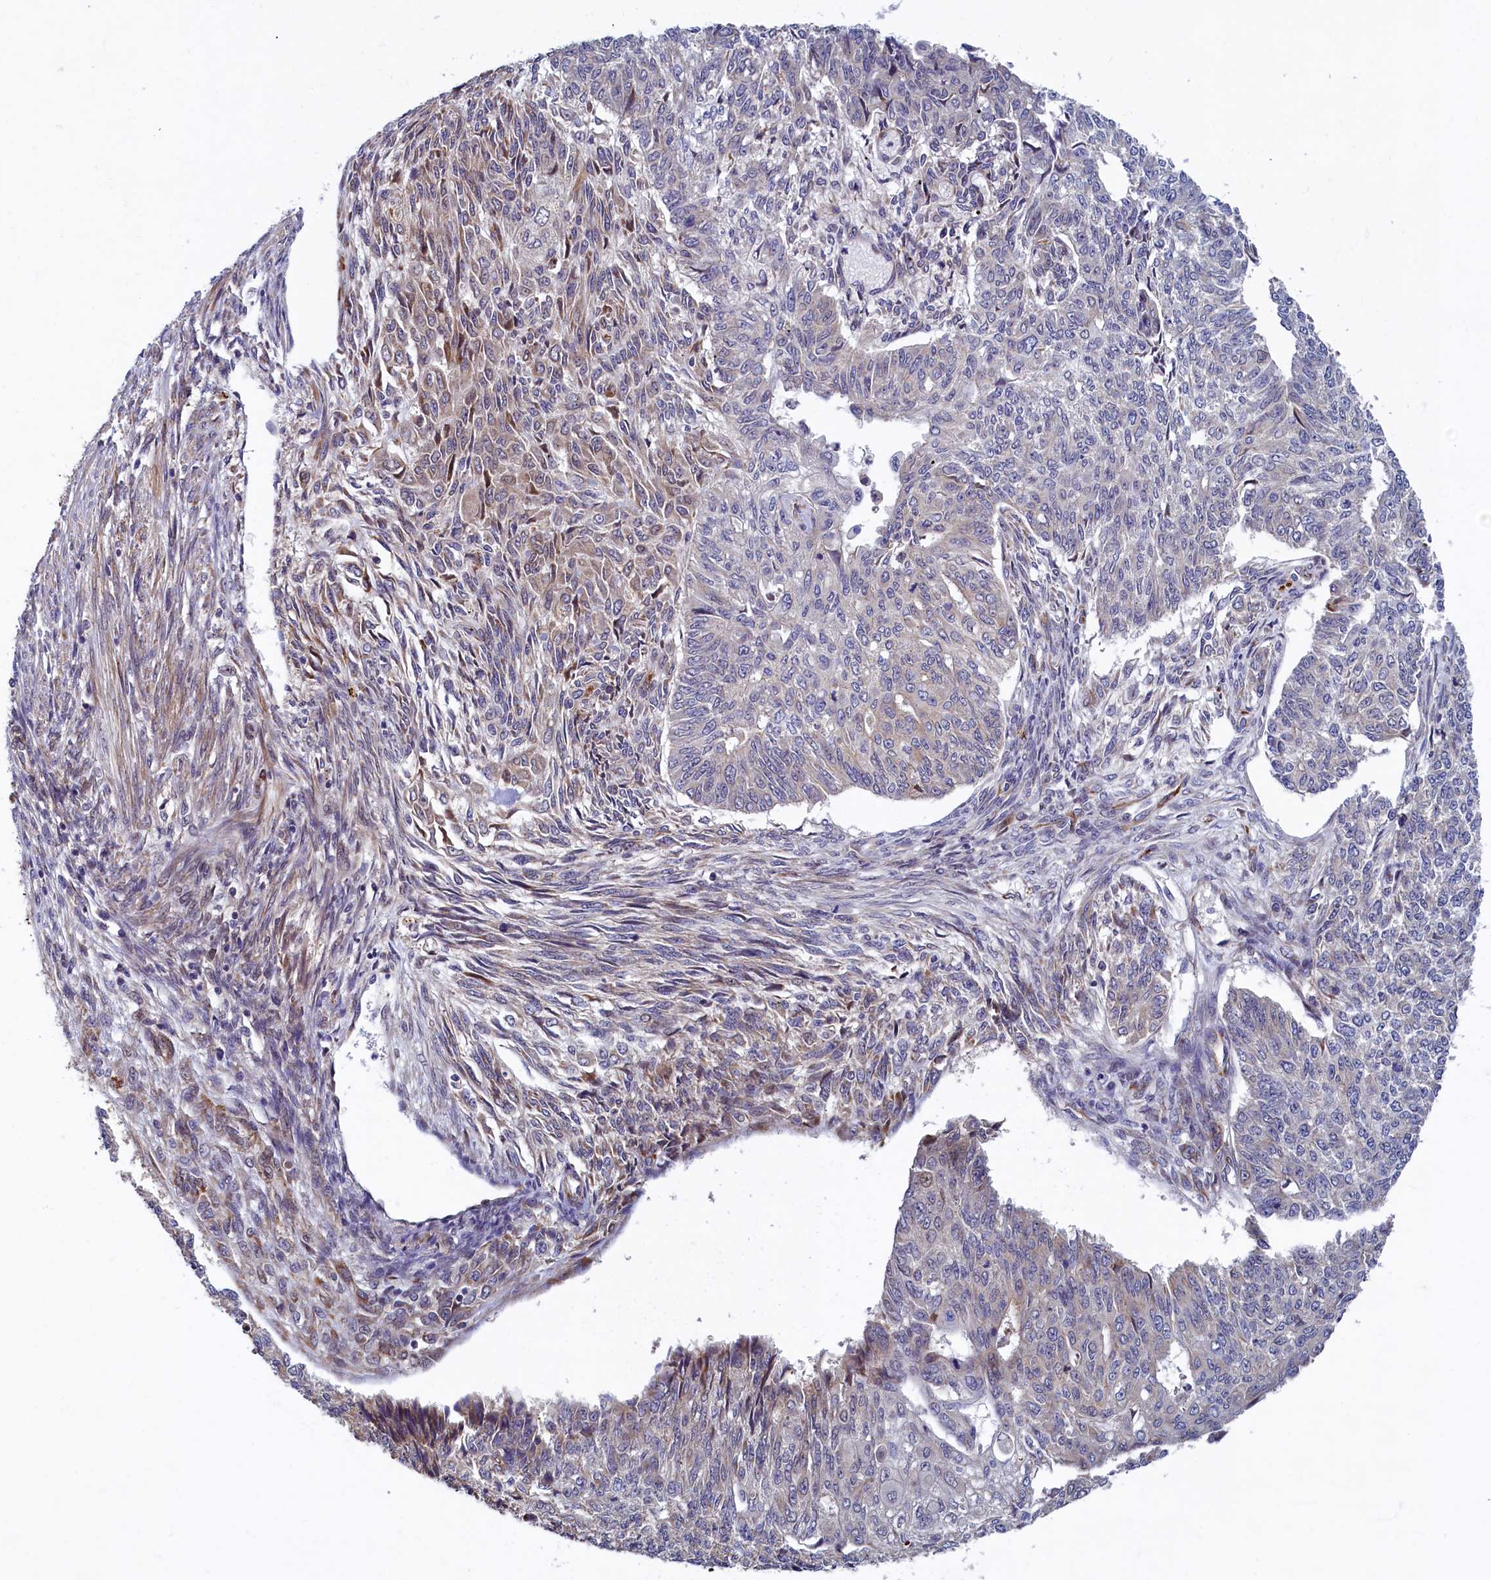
{"staining": {"intensity": "negative", "quantity": "none", "location": "none"}, "tissue": "endometrial cancer", "cell_type": "Tumor cells", "image_type": "cancer", "snomed": [{"axis": "morphology", "description": "Adenocarcinoma, NOS"}, {"axis": "topography", "description": "Endometrium"}], "caption": "Histopathology image shows no protein expression in tumor cells of adenocarcinoma (endometrial) tissue. (DAB (3,3'-diaminobenzidine) immunohistochemistry (IHC), high magnification).", "gene": "SLC16A14", "patient": {"sex": "female", "age": 32}}